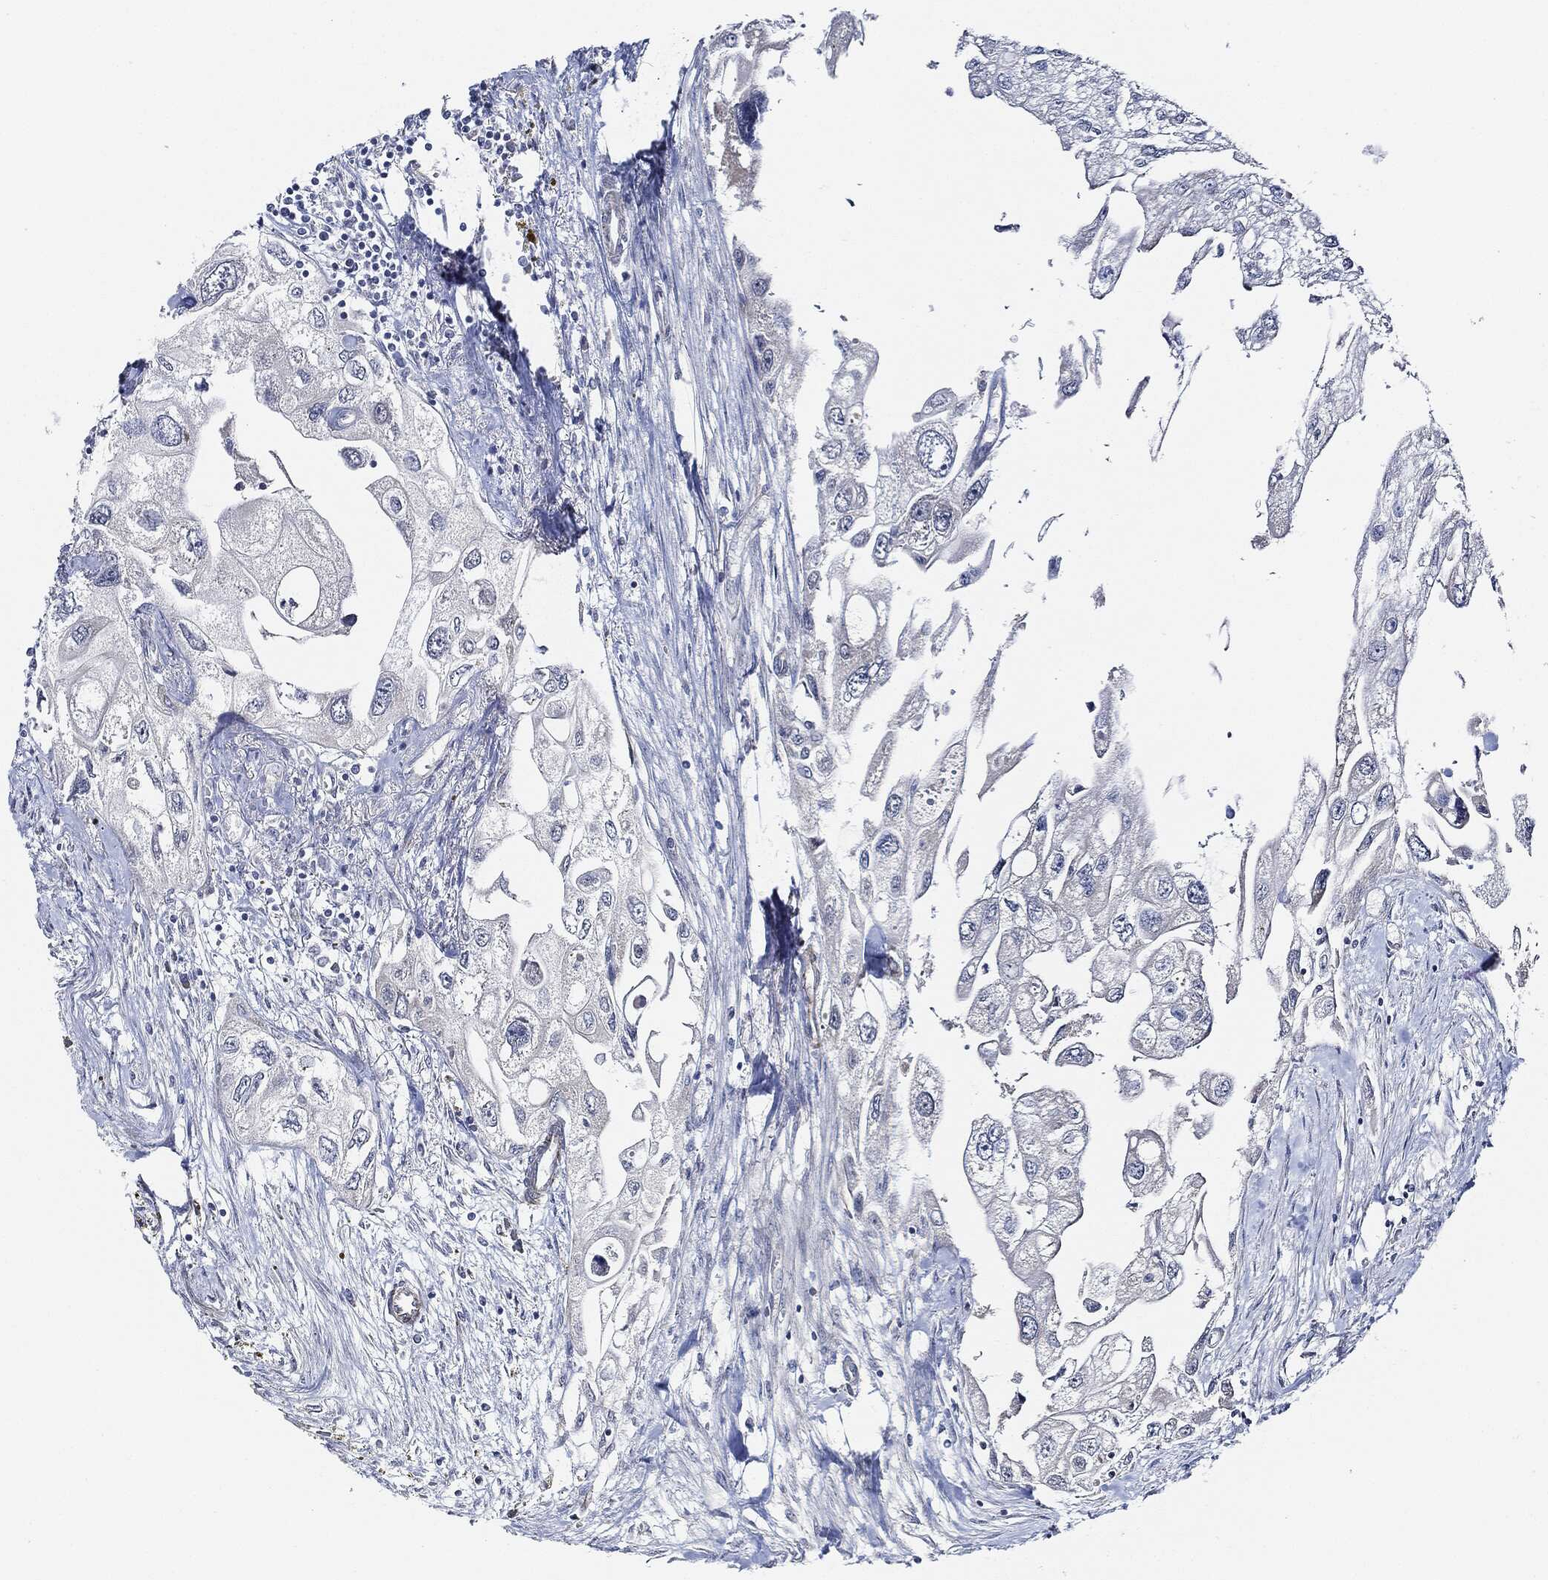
{"staining": {"intensity": "negative", "quantity": "none", "location": "none"}, "tissue": "urothelial cancer", "cell_type": "Tumor cells", "image_type": "cancer", "snomed": [{"axis": "morphology", "description": "Urothelial carcinoma, High grade"}, {"axis": "topography", "description": "Urinary bladder"}], "caption": "The IHC image has no significant expression in tumor cells of high-grade urothelial carcinoma tissue. (Stains: DAB IHC with hematoxylin counter stain, Microscopy: brightfield microscopy at high magnification).", "gene": "THSD1", "patient": {"sex": "male", "age": 59}}